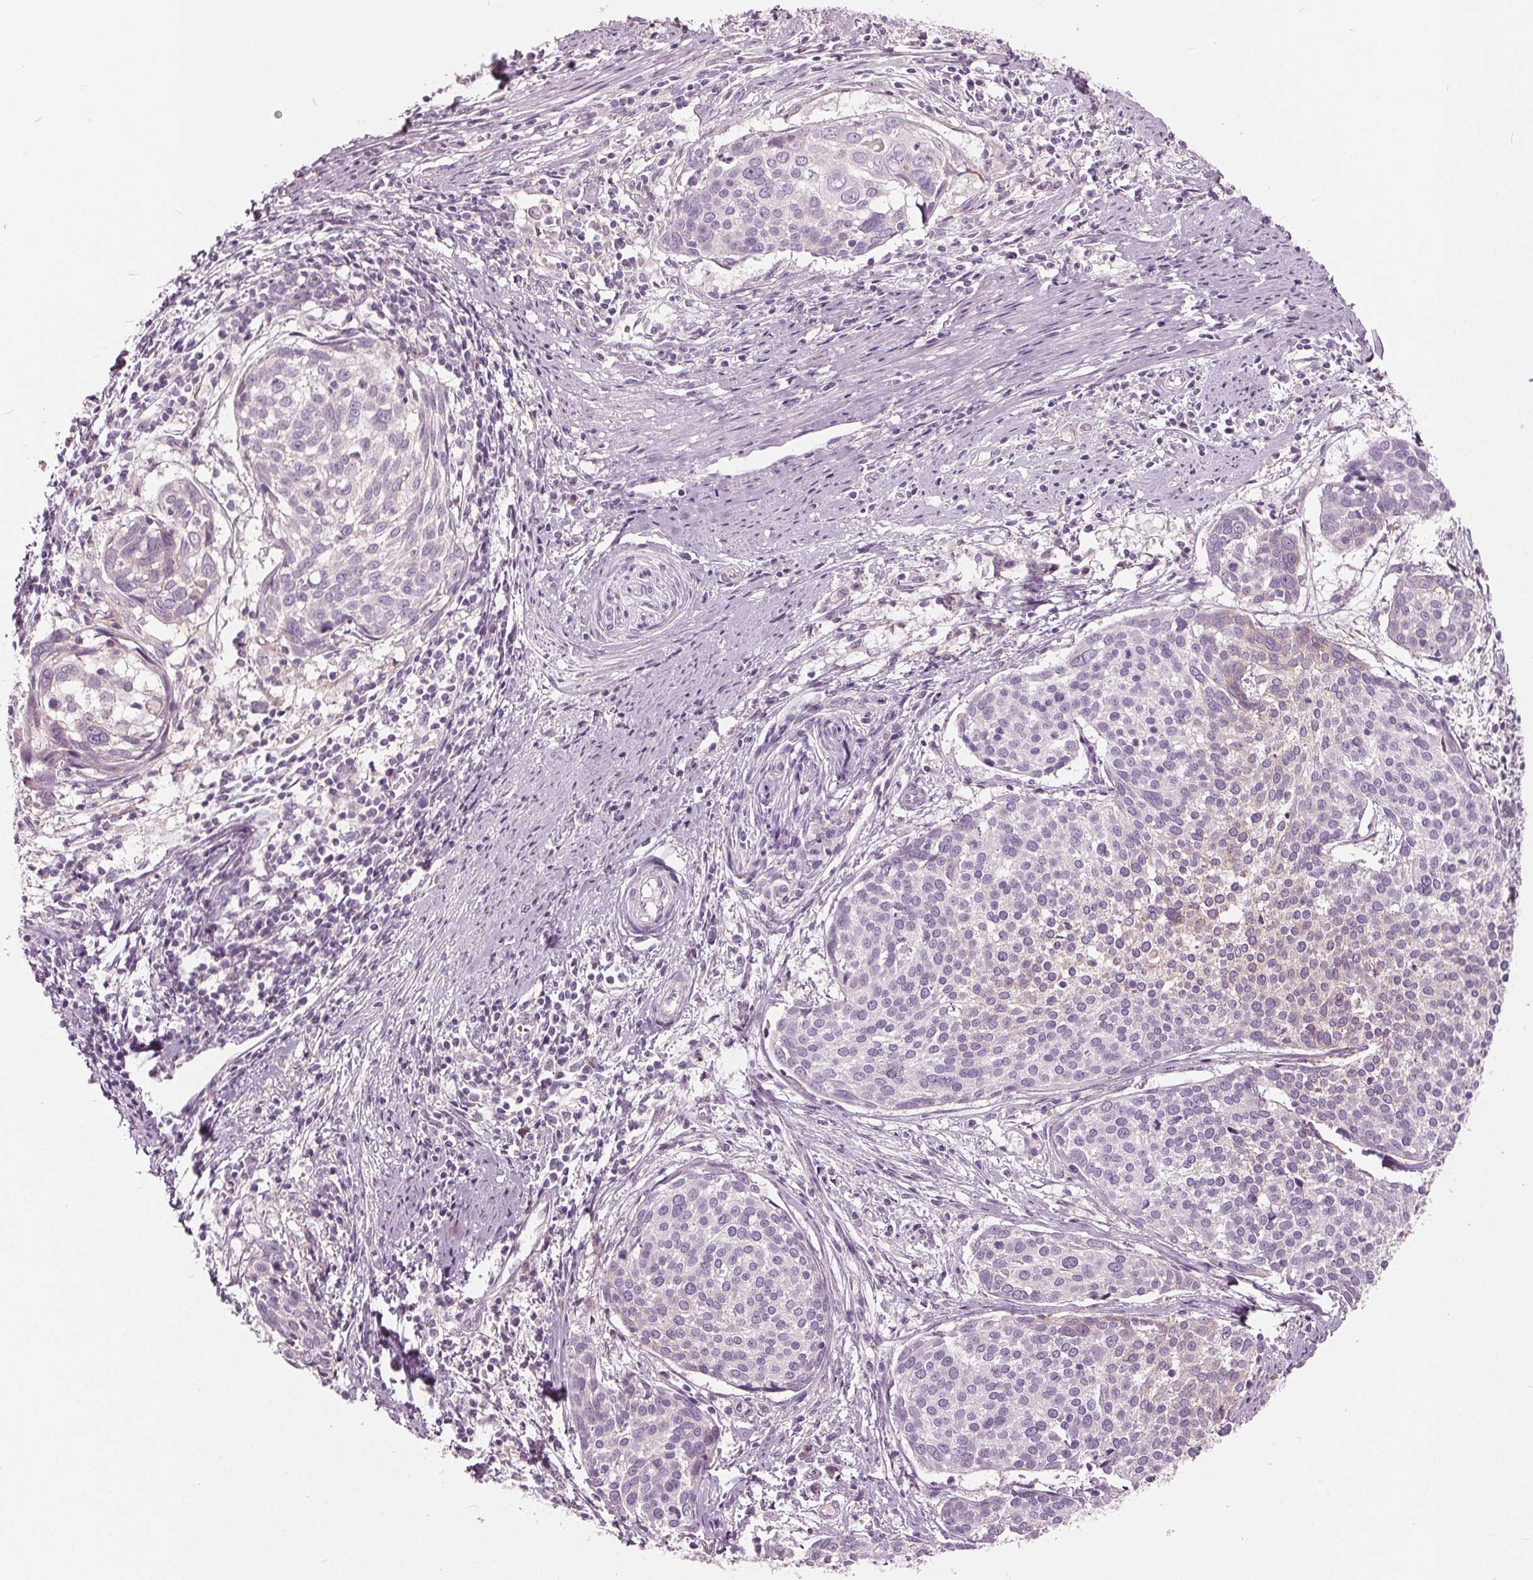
{"staining": {"intensity": "negative", "quantity": "none", "location": "none"}, "tissue": "cervical cancer", "cell_type": "Tumor cells", "image_type": "cancer", "snomed": [{"axis": "morphology", "description": "Squamous cell carcinoma, NOS"}, {"axis": "topography", "description": "Cervix"}], "caption": "Immunohistochemical staining of cervical cancer reveals no significant expression in tumor cells.", "gene": "LHFPL7", "patient": {"sex": "female", "age": 39}}